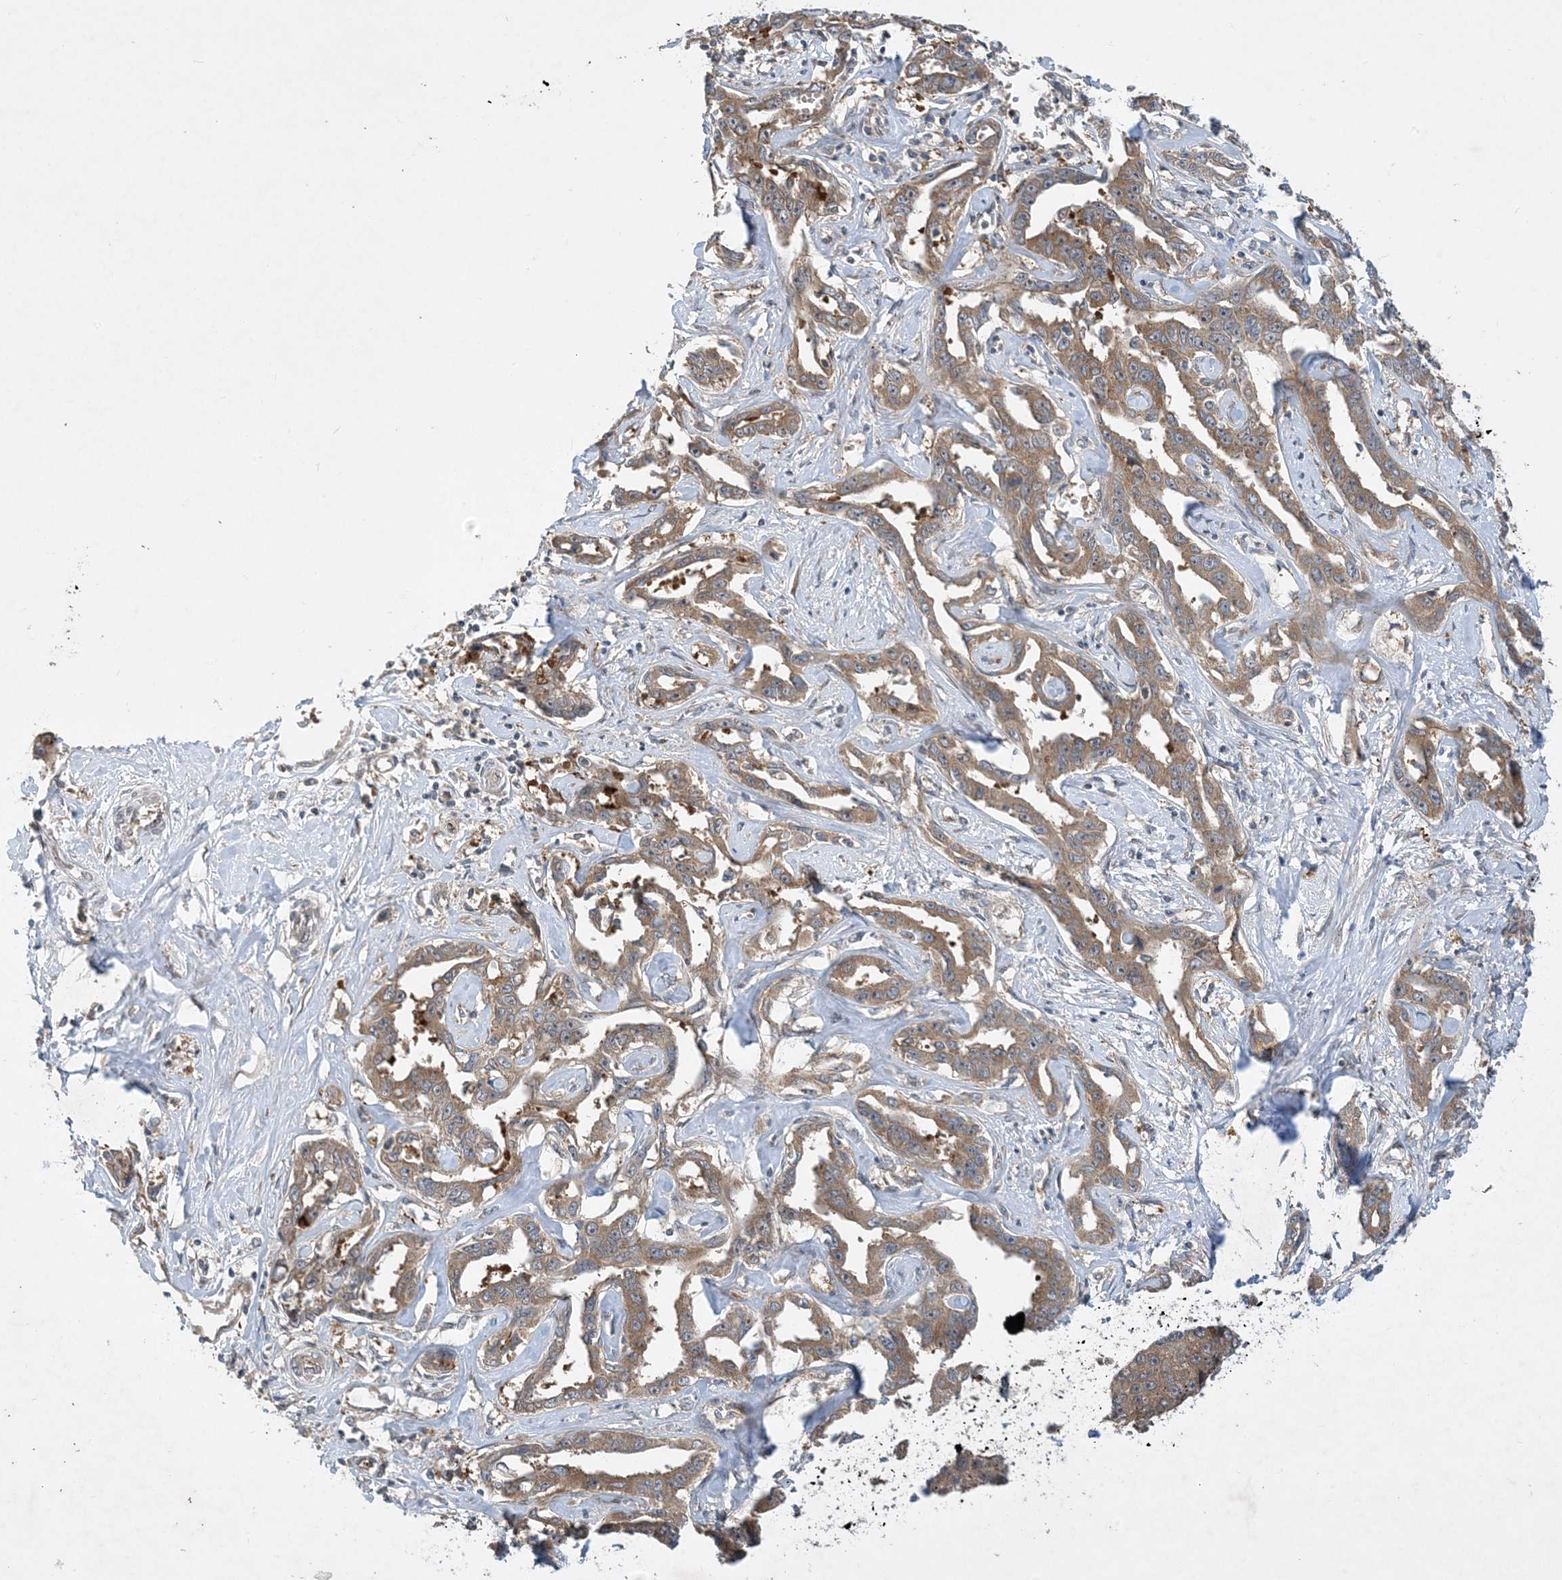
{"staining": {"intensity": "moderate", "quantity": ">75%", "location": "cytoplasmic/membranous"}, "tissue": "liver cancer", "cell_type": "Tumor cells", "image_type": "cancer", "snomed": [{"axis": "morphology", "description": "Cholangiocarcinoma"}, {"axis": "topography", "description": "Liver"}], "caption": "Immunohistochemical staining of human cholangiocarcinoma (liver) shows moderate cytoplasmic/membranous protein positivity in approximately >75% of tumor cells.", "gene": "TINAG", "patient": {"sex": "male", "age": 59}}